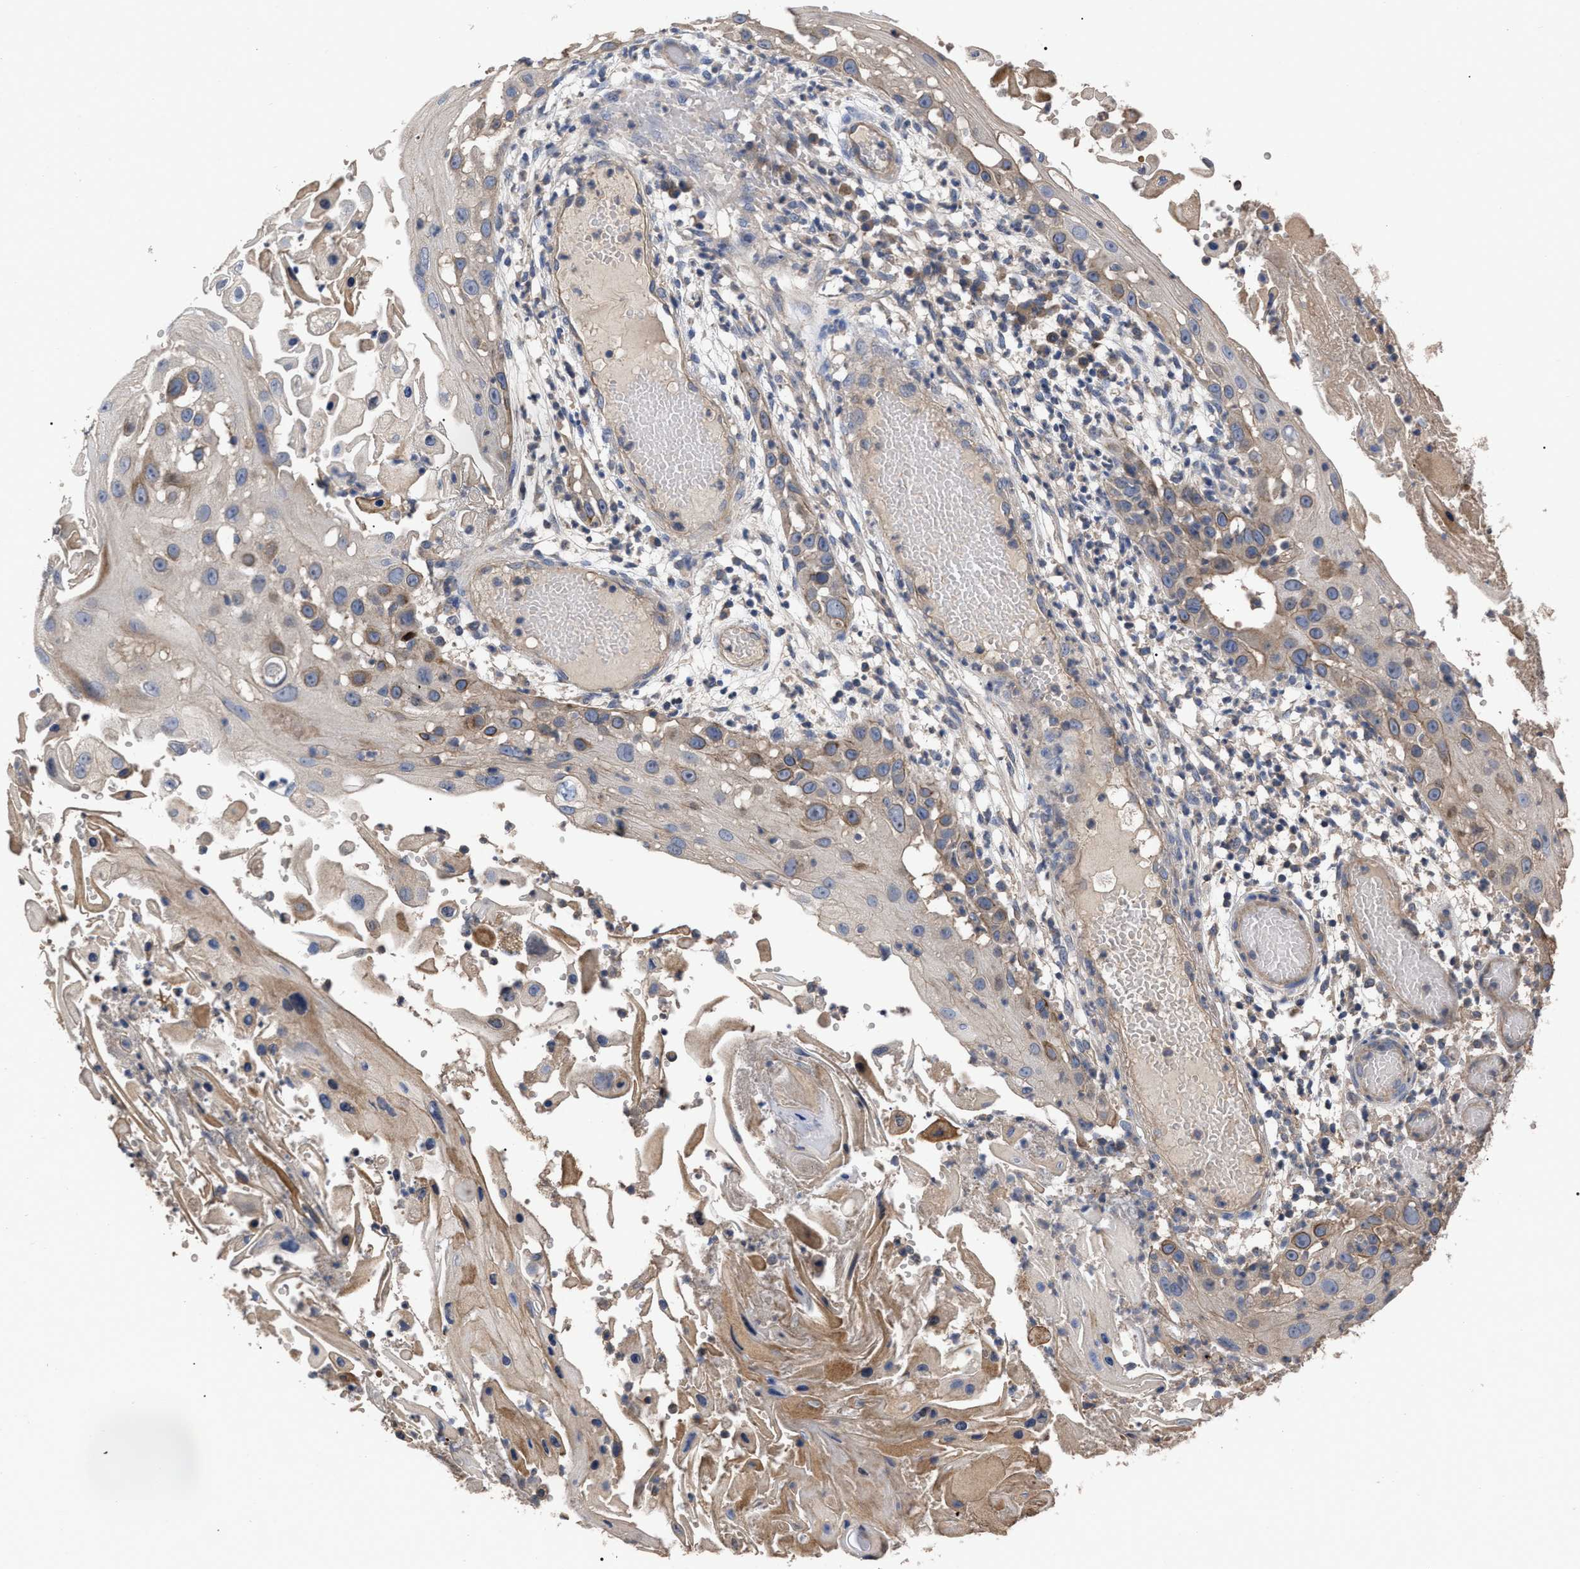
{"staining": {"intensity": "weak", "quantity": "25%-75%", "location": "cytoplasmic/membranous"}, "tissue": "skin cancer", "cell_type": "Tumor cells", "image_type": "cancer", "snomed": [{"axis": "morphology", "description": "Squamous cell carcinoma, NOS"}, {"axis": "topography", "description": "Skin"}], "caption": "Weak cytoplasmic/membranous protein positivity is identified in approximately 25%-75% of tumor cells in squamous cell carcinoma (skin).", "gene": "BTN2A1", "patient": {"sex": "female", "age": 44}}